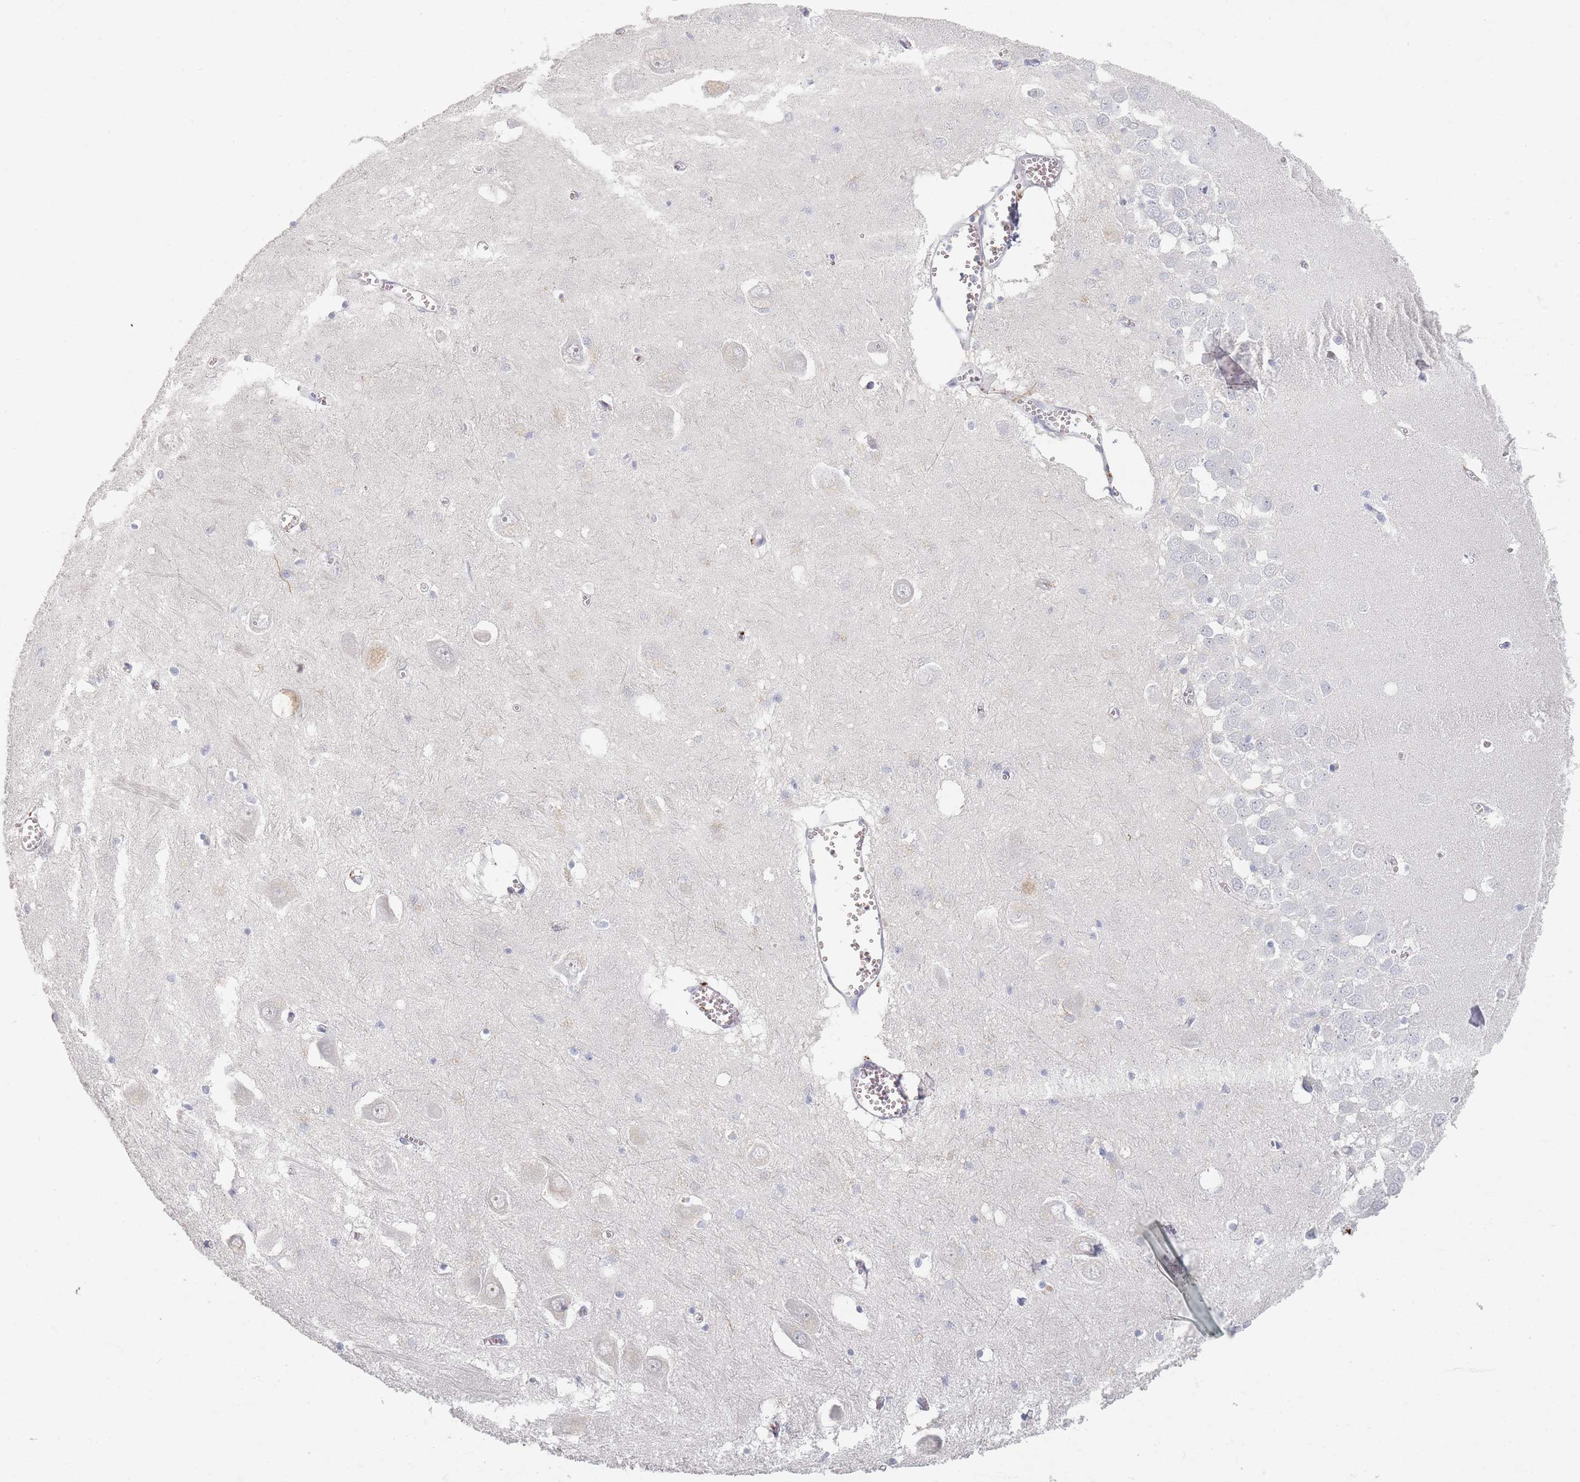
{"staining": {"intensity": "moderate", "quantity": "<25%", "location": "cytoplasmic/membranous"}, "tissue": "hippocampus", "cell_type": "Glial cells", "image_type": "normal", "snomed": [{"axis": "morphology", "description": "Normal tissue, NOS"}, {"axis": "topography", "description": "Hippocampus"}], "caption": "Moderate cytoplasmic/membranous staining for a protein is present in approximately <25% of glial cells of benign hippocampus using IHC.", "gene": "ENSG00000251357", "patient": {"sex": "male", "age": 70}}